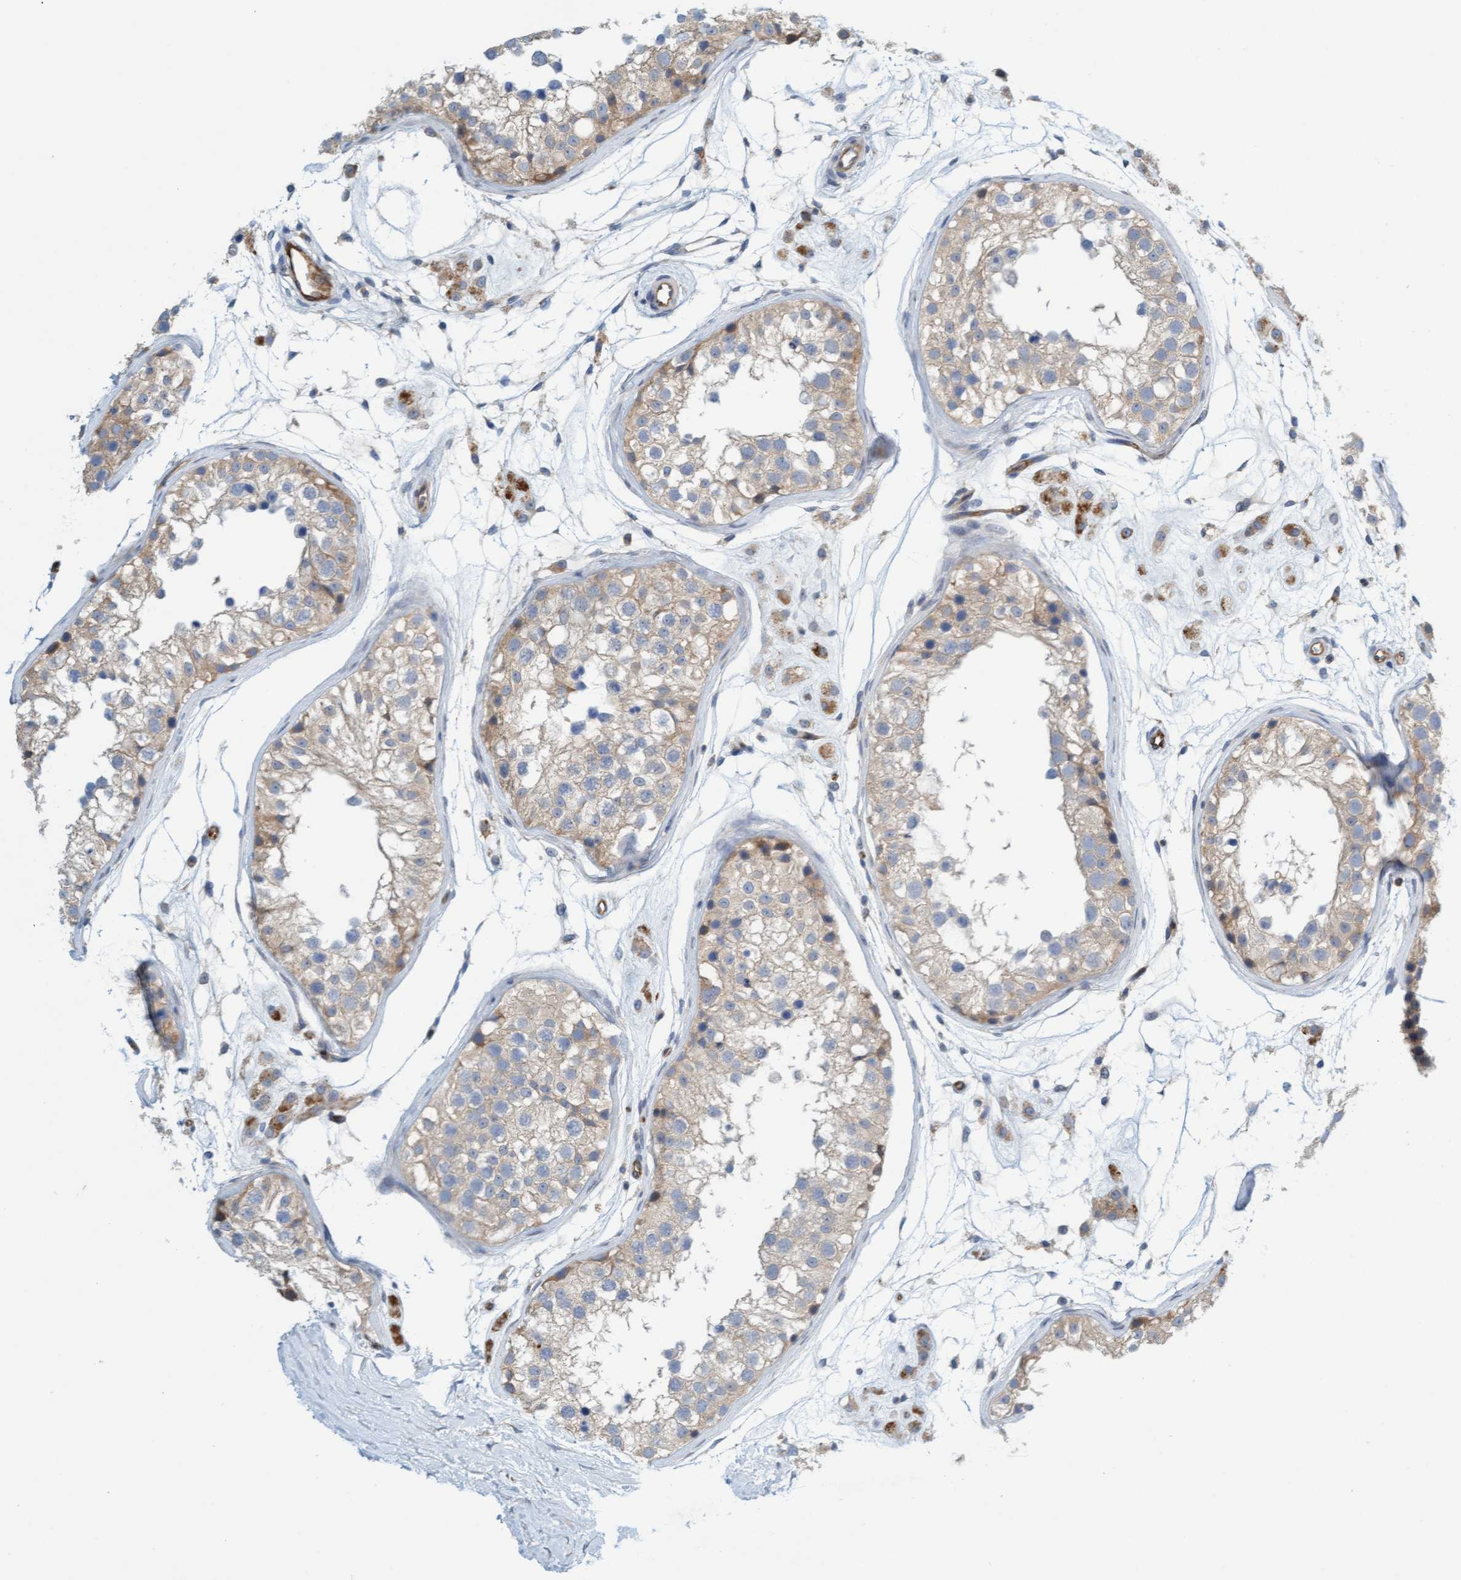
{"staining": {"intensity": "weak", "quantity": "25%-75%", "location": "cytoplasmic/membranous"}, "tissue": "testis", "cell_type": "Cells in seminiferous ducts", "image_type": "normal", "snomed": [{"axis": "morphology", "description": "Normal tissue, NOS"}, {"axis": "morphology", "description": "Adenocarcinoma, metastatic, NOS"}, {"axis": "topography", "description": "Testis"}], "caption": "Weak cytoplasmic/membranous protein positivity is seen in approximately 25%-75% of cells in seminiferous ducts in testis. (Stains: DAB in brown, nuclei in blue, Microscopy: brightfield microscopy at high magnification).", "gene": "PRKD2", "patient": {"sex": "male", "age": 26}}